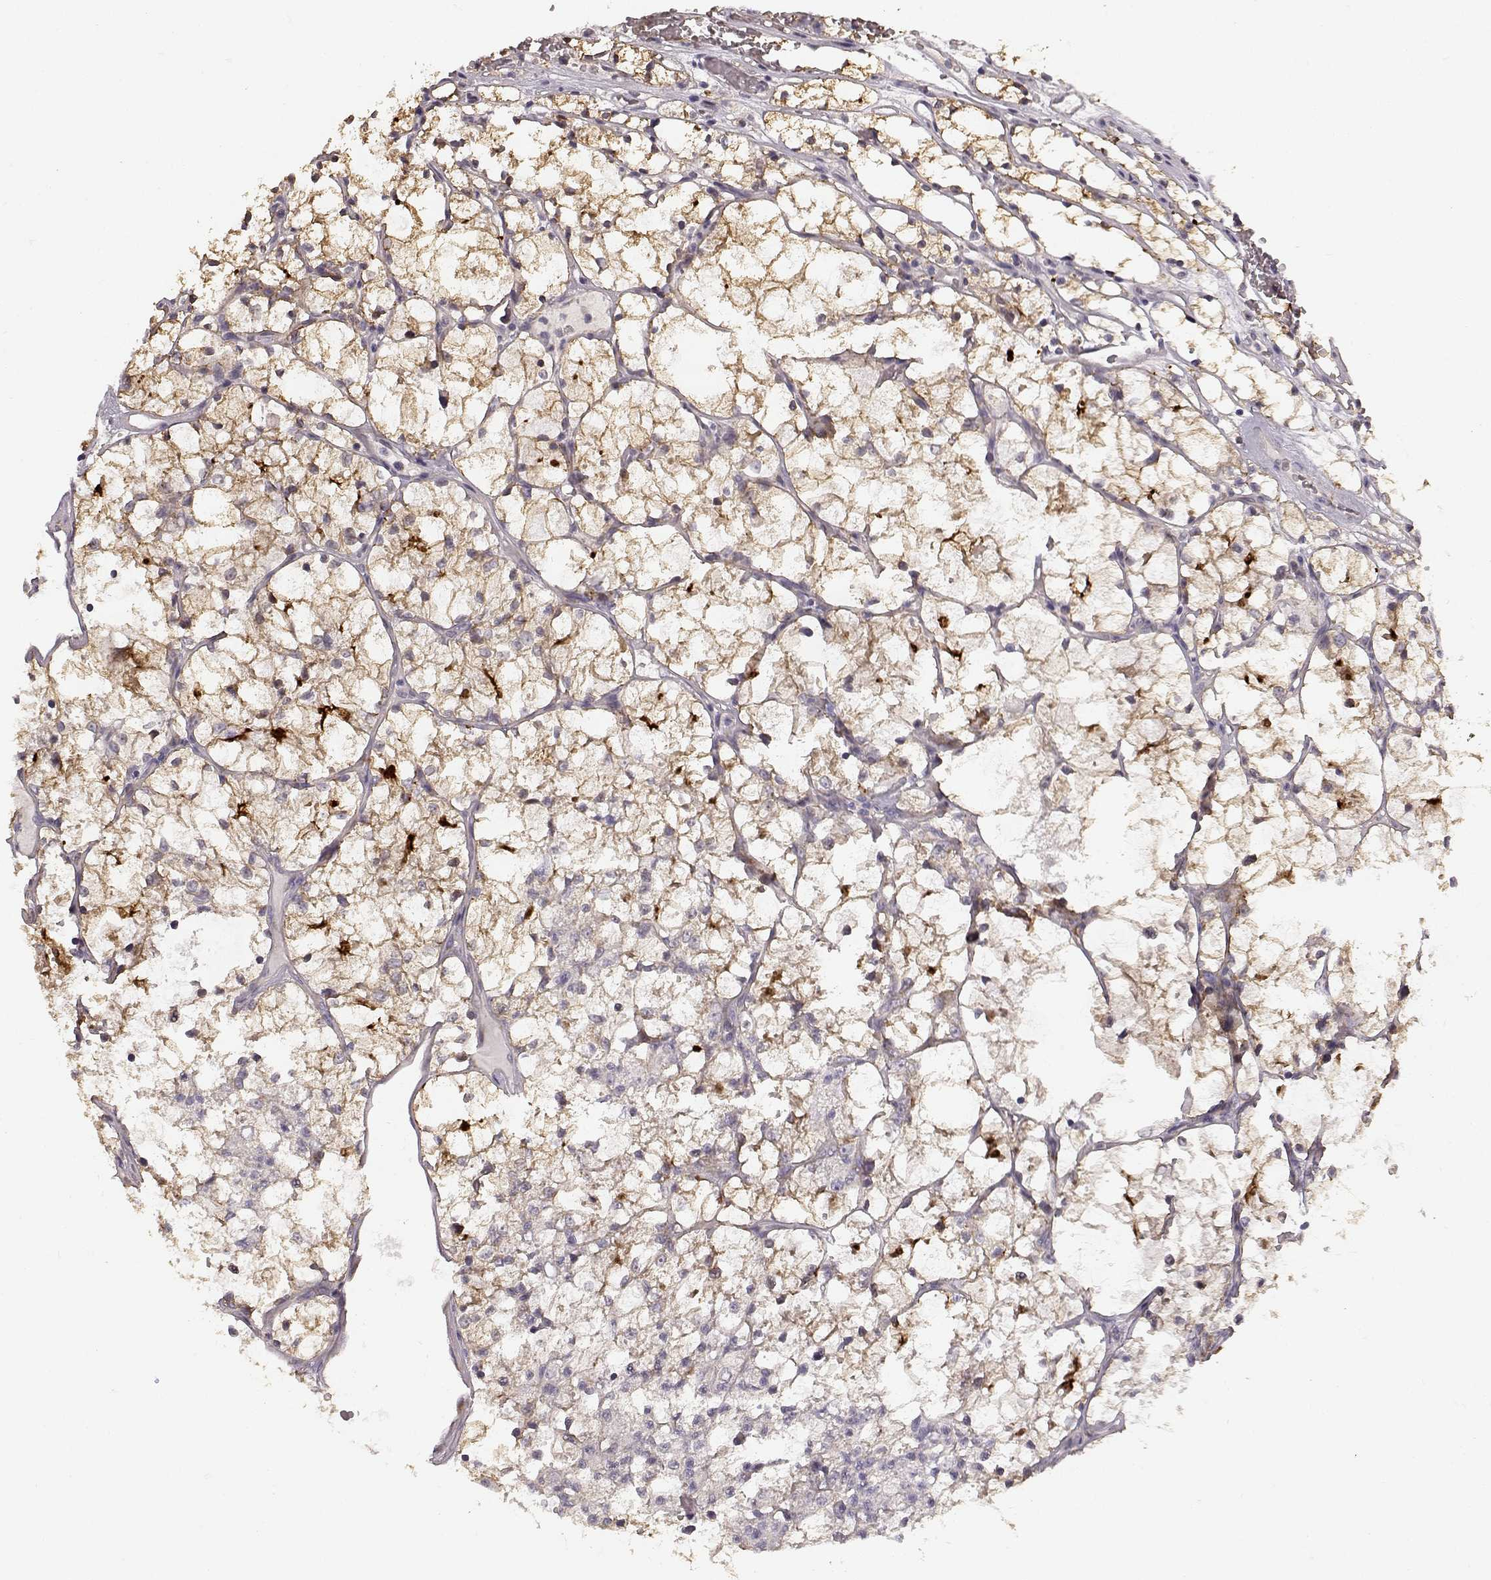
{"staining": {"intensity": "strong", "quantity": ">75%", "location": "cytoplasmic/membranous"}, "tissue": "renal cancer", "cell_type": "Tumor cells", "image_type": "cancer", "snomed": [{"axis": "morphology", "description": "Adenocarcinoma, NOS"}, {"axis": "topography", "description": "Kidney"}], "caption": "Immunohistochemistry (IHC) image of adenocarcinoma (renal) stained for a protein (brown), which reveals high levels of strong cytoplasmic/membranous staining in about >75% of tumor cells.", "gene": "ERBB3", "patient": {"sex": "female", "age": 69}}